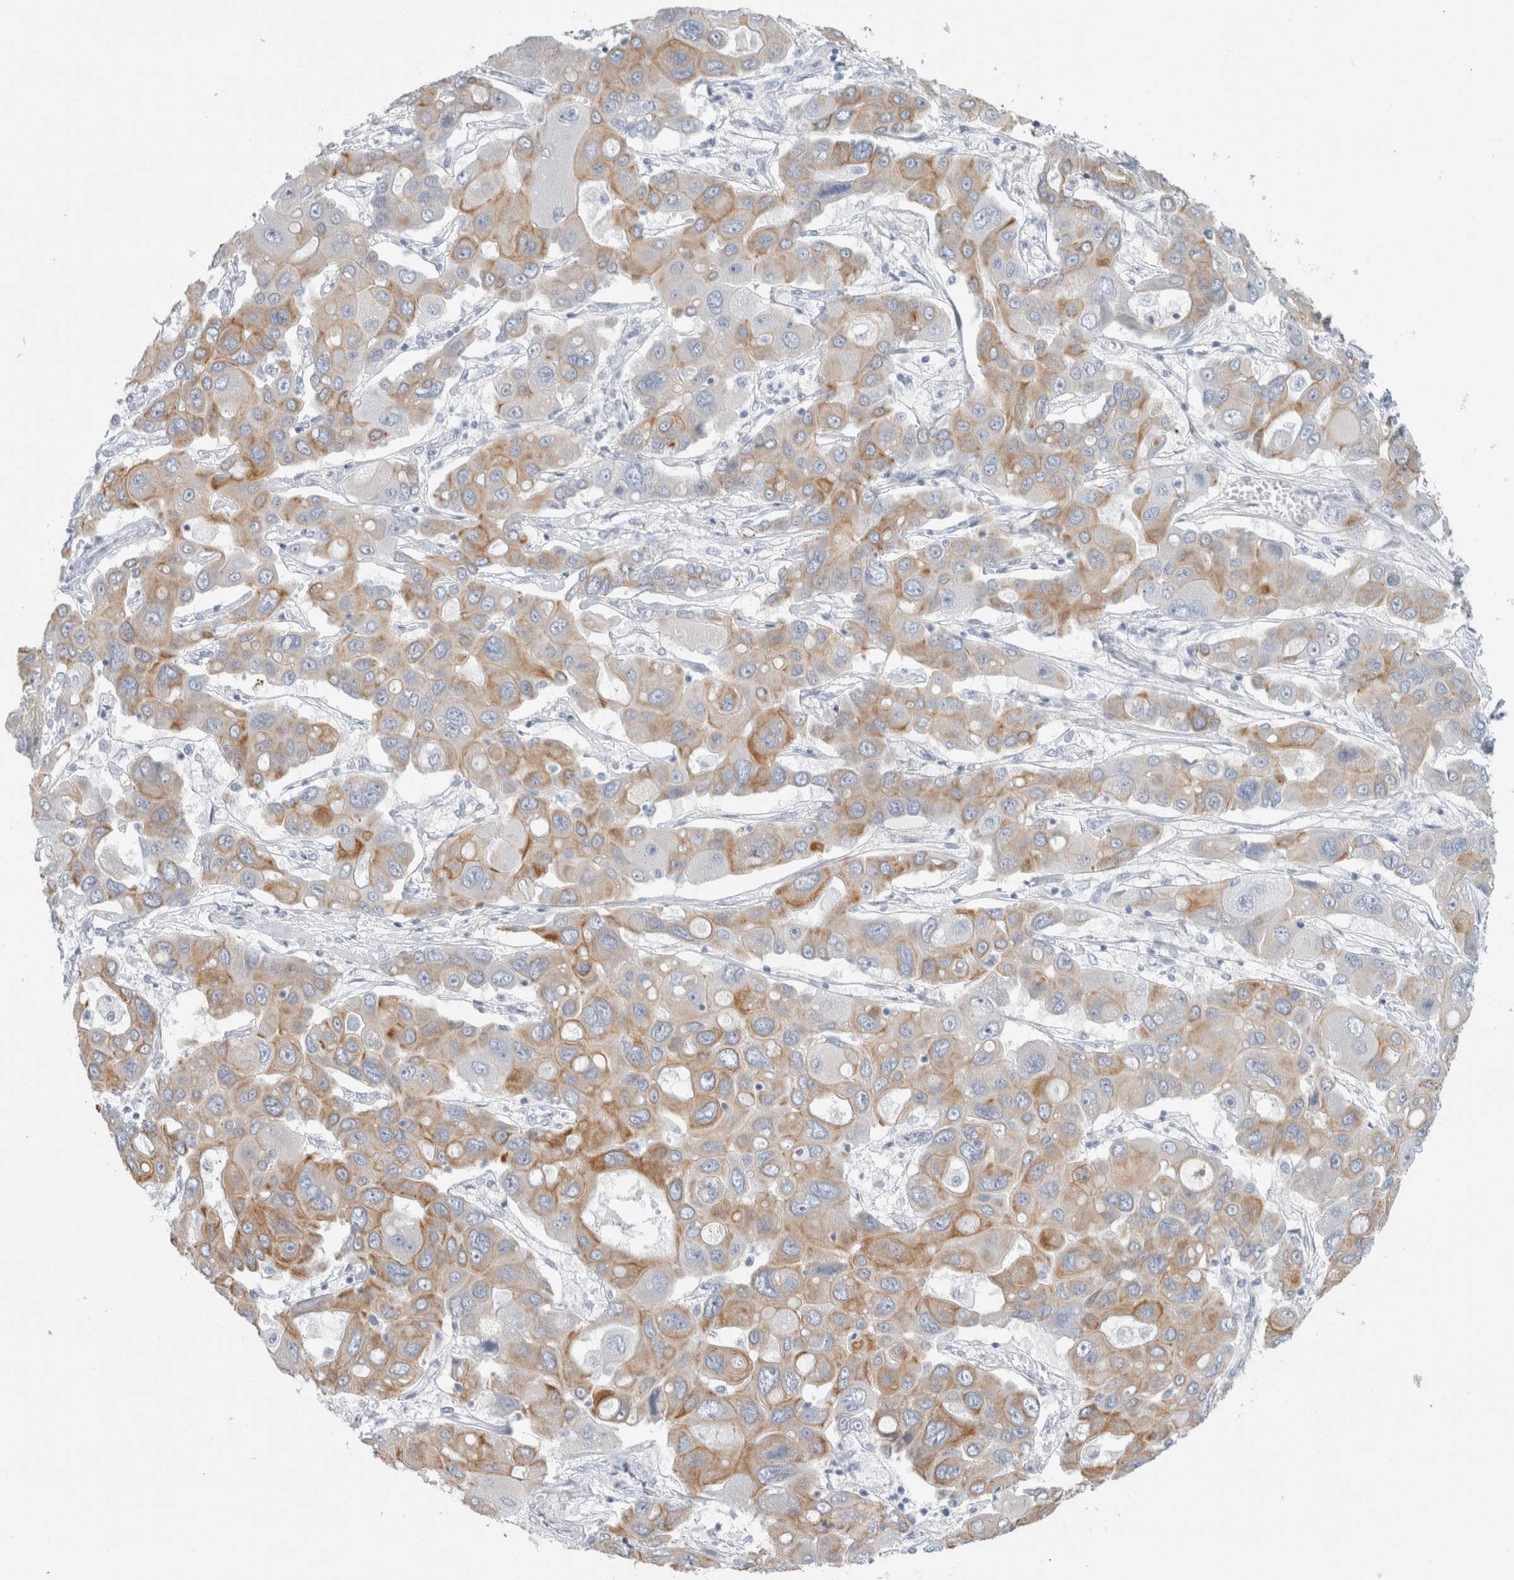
{"staining": {"intensity": "moderate", "quantity": "25%-75%", "location": "cytoplasmic/membranous"}, "tissue": "liver cancer", "cell_type": "Tumor cells", "image_type": "cancer", "snomed": [{"axis": "morphology", "description": "Cholangiocarcinoma"}, {"axis": "topography", "description": "Liver"}], "caption": "IHC (DAB) staining of human liver cancer (cholangiocarcinoma) reveals moderate cytoplasmic/membranous protein staining in about 25%-75% of tumor cells. (DAB = brown stain, brightfield microscopy at high magnification).", "gene": "RPH3AL", "patient": {"sex": "male", "age": 67}}